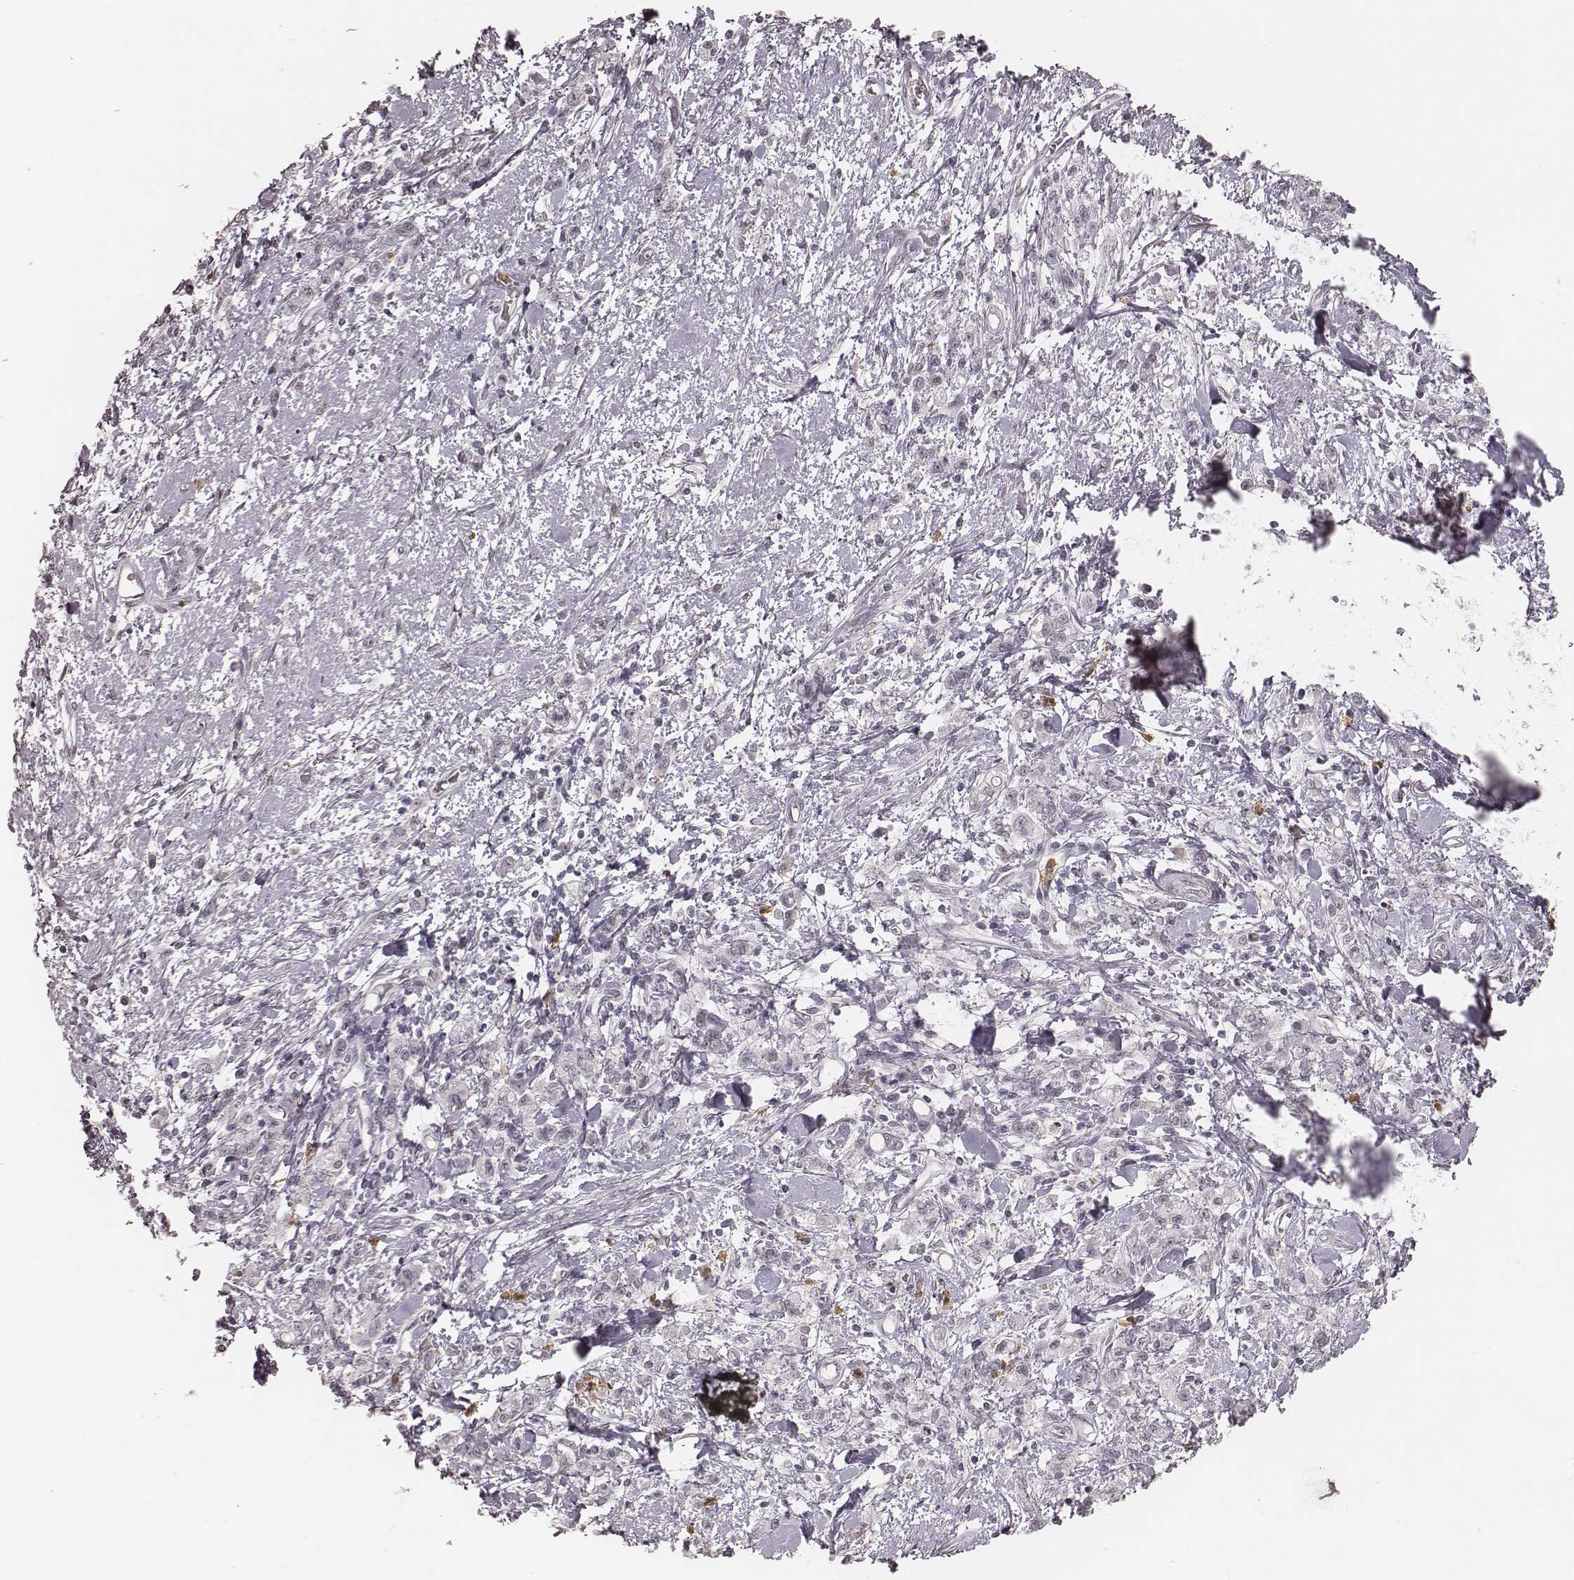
{"staining": {"intensity": "negative", "quantity": "none", "location": "none"}, "tissue": "stomach cancer", "cell_type": "Tumor cells", "image_type": "cancer", "snomed": [{"axis": "morphology", "description": "Adenocarcinoma, NOS"}, {"axis": "topography", "description": "Stomach"}], "caption": "Photomicrograph shows no protein staining in tumor cells of stomach adenocarcinoma tissue.", "gene": "KITLG", "patient": {"sex": "male", "age": 77}}